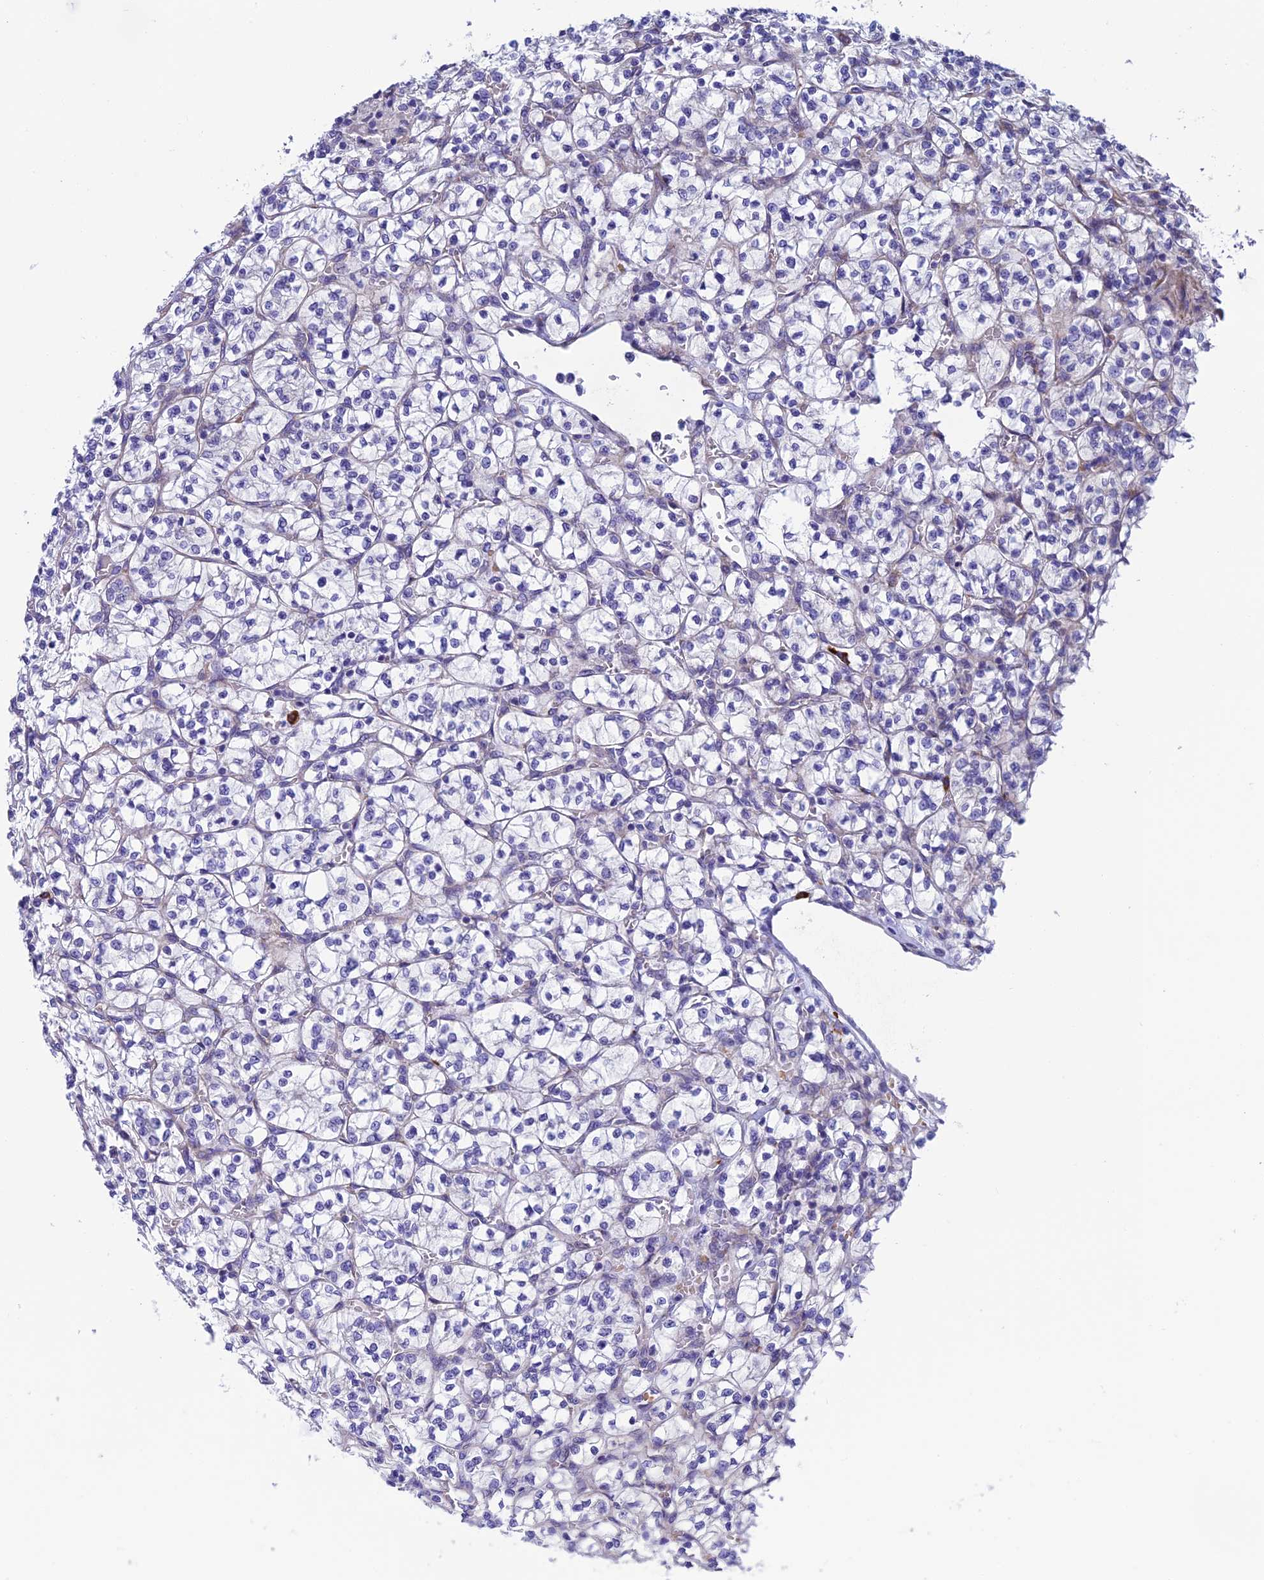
{"staining": {"intensity": "negative", "quantity": "none", "location": "none"}, "tissue": "renal cancer", "cell_type": "Tumor cells", "image_type": "cancer", "snomed": [{"axis": "morphology", "description": "Adenocarcinoma, NOS"}, {"axis": "topography", "description": "Kidney"}], "caption": "IHC of human renal cancer (adenocarcinoma) displays no positivity in tumor cells. The staining was performed using DAB to visualize the protein expression in brown, while the nuclei were stained in blue with hematoxylin (Magnification: 20x).", "gene": "MACIR", "patient": {"sex": "female", "age": 64}}